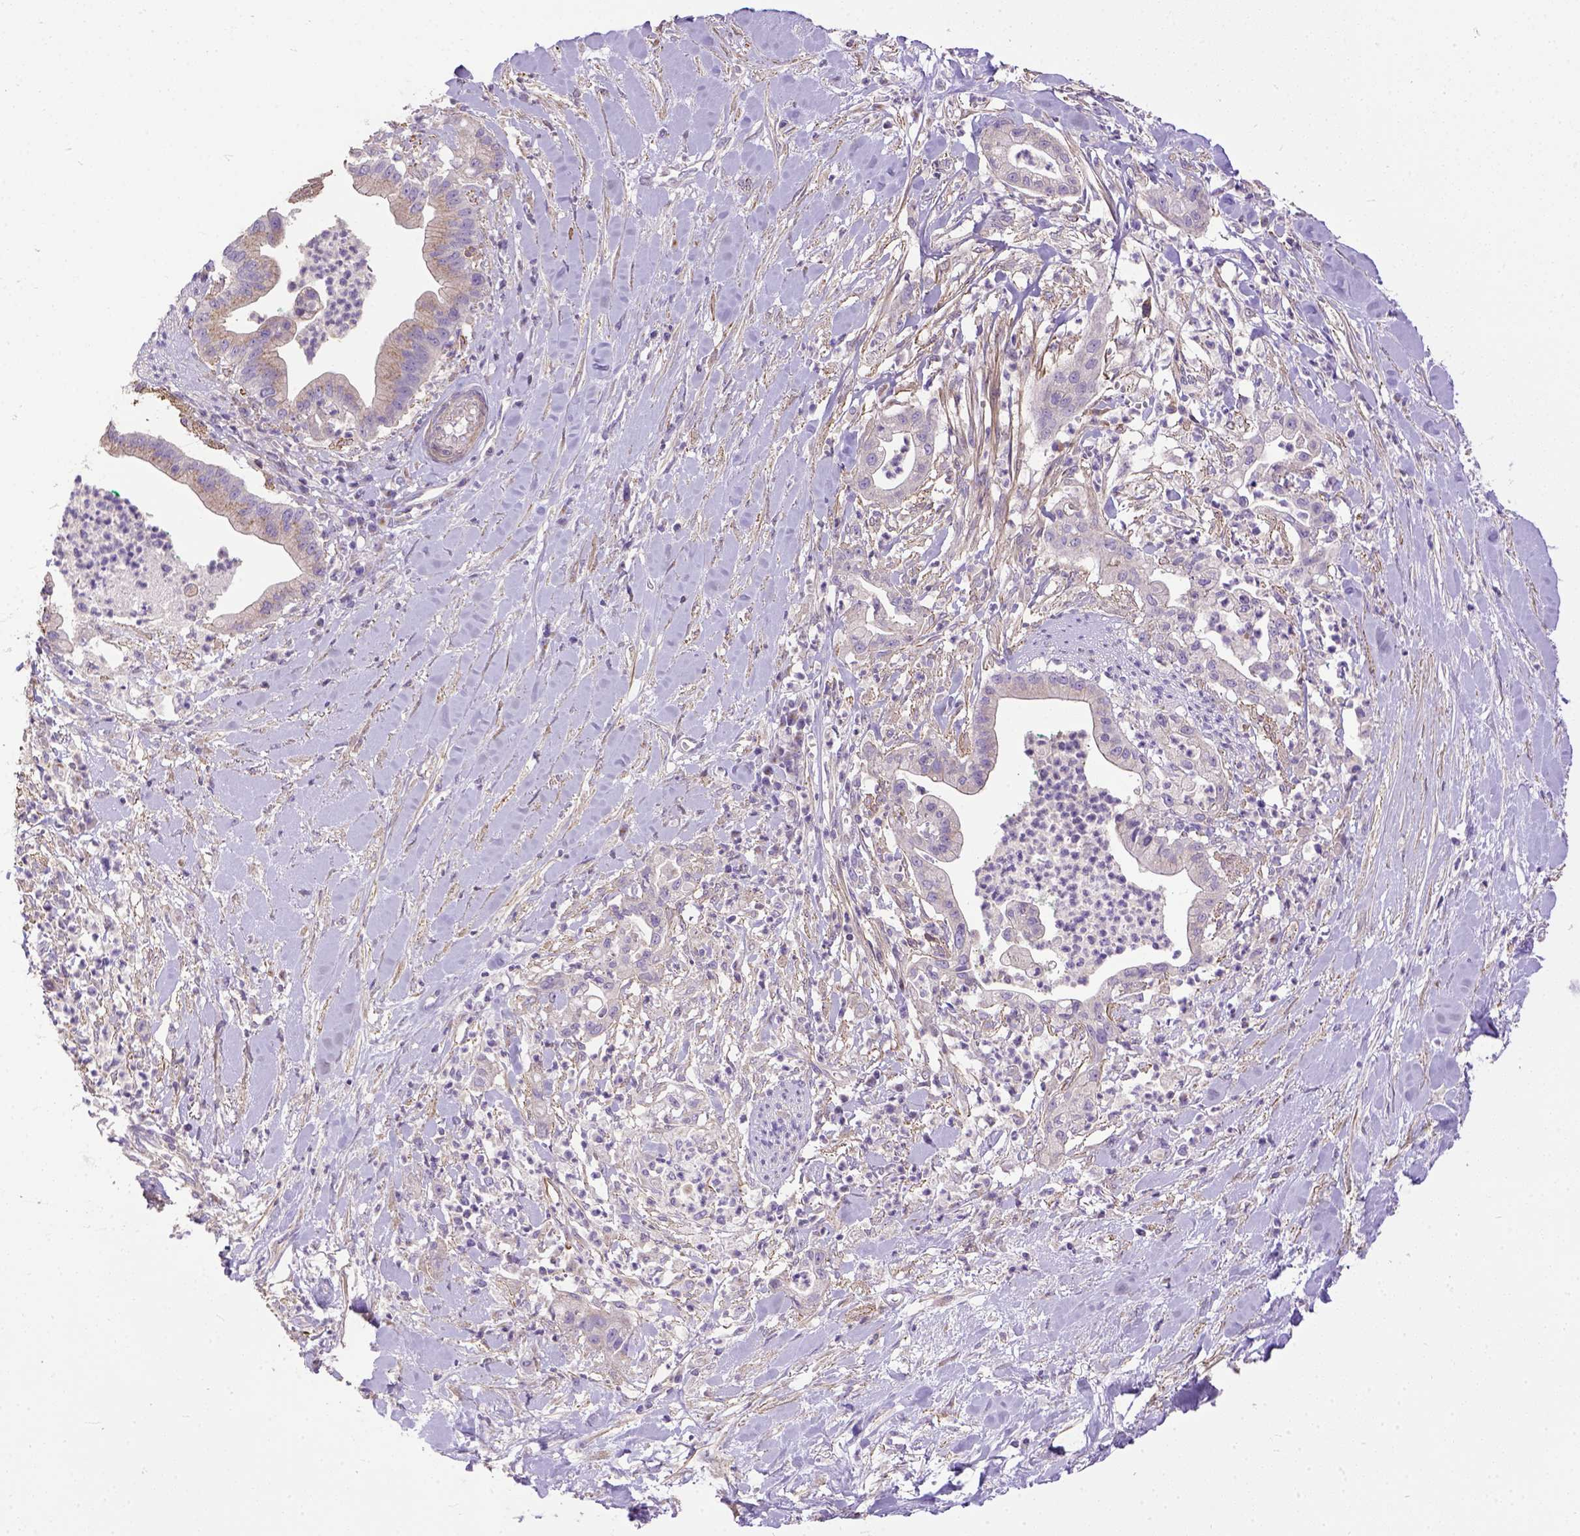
{"staining": {"intensity": "weak", "quantity": "<25%", "location": "cytoplasmic/membranous"}, "tissue": "pancreatic cancer", "cell_type": "Tumor cells", "image_type": "cancer", "snomed": [{"axis": "morphology", "description": "Normal tissue, NOS"}, {"axis": "morphology", "description": "Adenocarcinoma, NOS"}, {"axis": "topography", "description": "Lymph node"}, {"axis": "topography", "description": "Pancreas"}], "caption": "Histopathology image shows no significant protein positivity in tumor cells of pancreatic cancer.", "gene": "BANF2", "patient": {"sex": "female", "age": 58}}